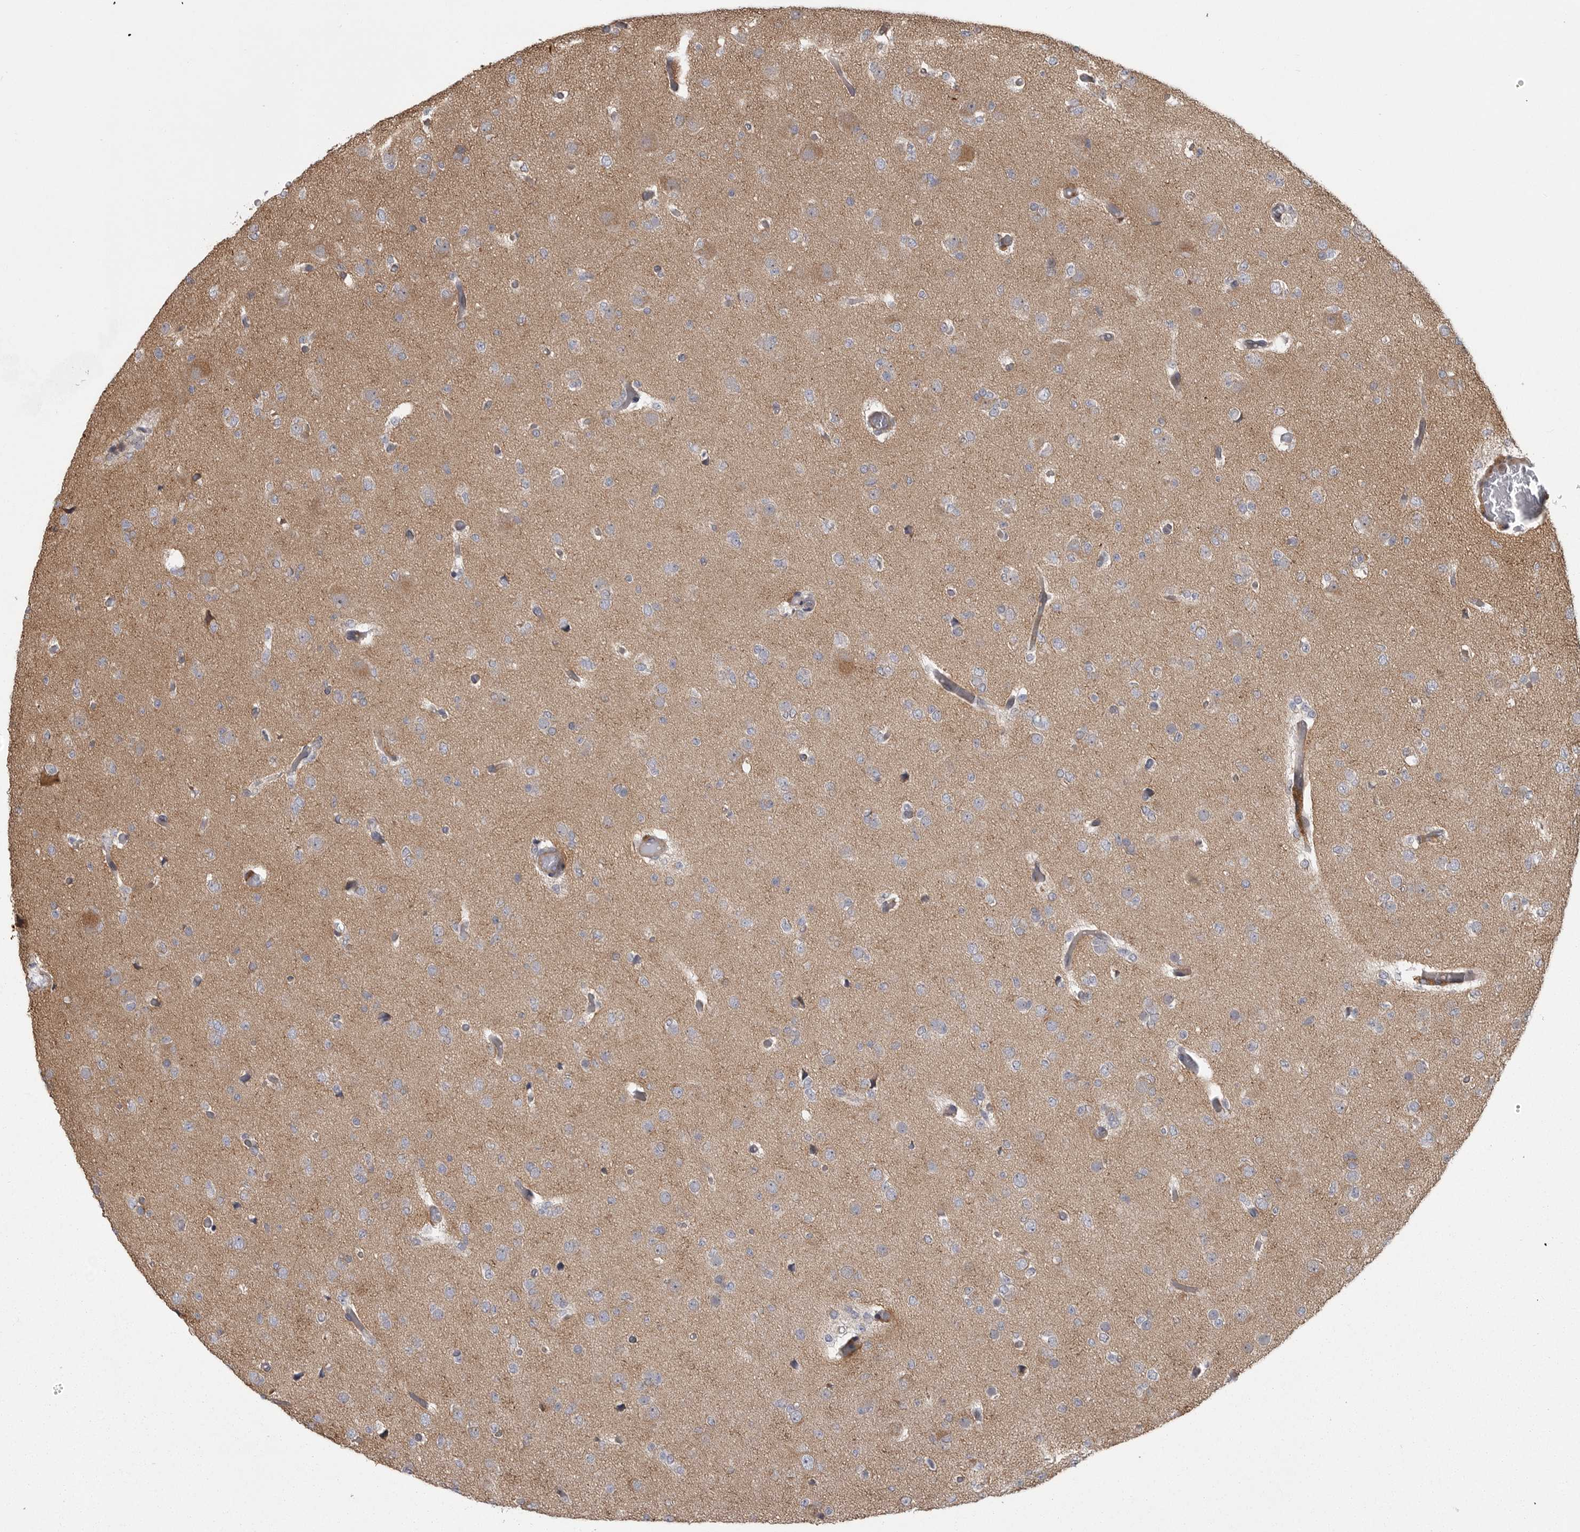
{"staining": {"intensity": "weak", "quantity": "<25%", "location": "cytoplasmic/membranous"}, "tissue": "glioma", "cell_type": "Tumor cells", "image_type": "cancer", "snomed": [{"axis": "morphology", "description": "Glioma, malignant, Low grade"}, {"axis": "topography", "description": "Brain"}], "caption": "IHC histopathology image of neoplastic tissue: glioma stained with DAB exhibits no significant protein expression in tumor cells.", "gene": "ZNRF1", "patient": {"sex": "female", "age": 22}}